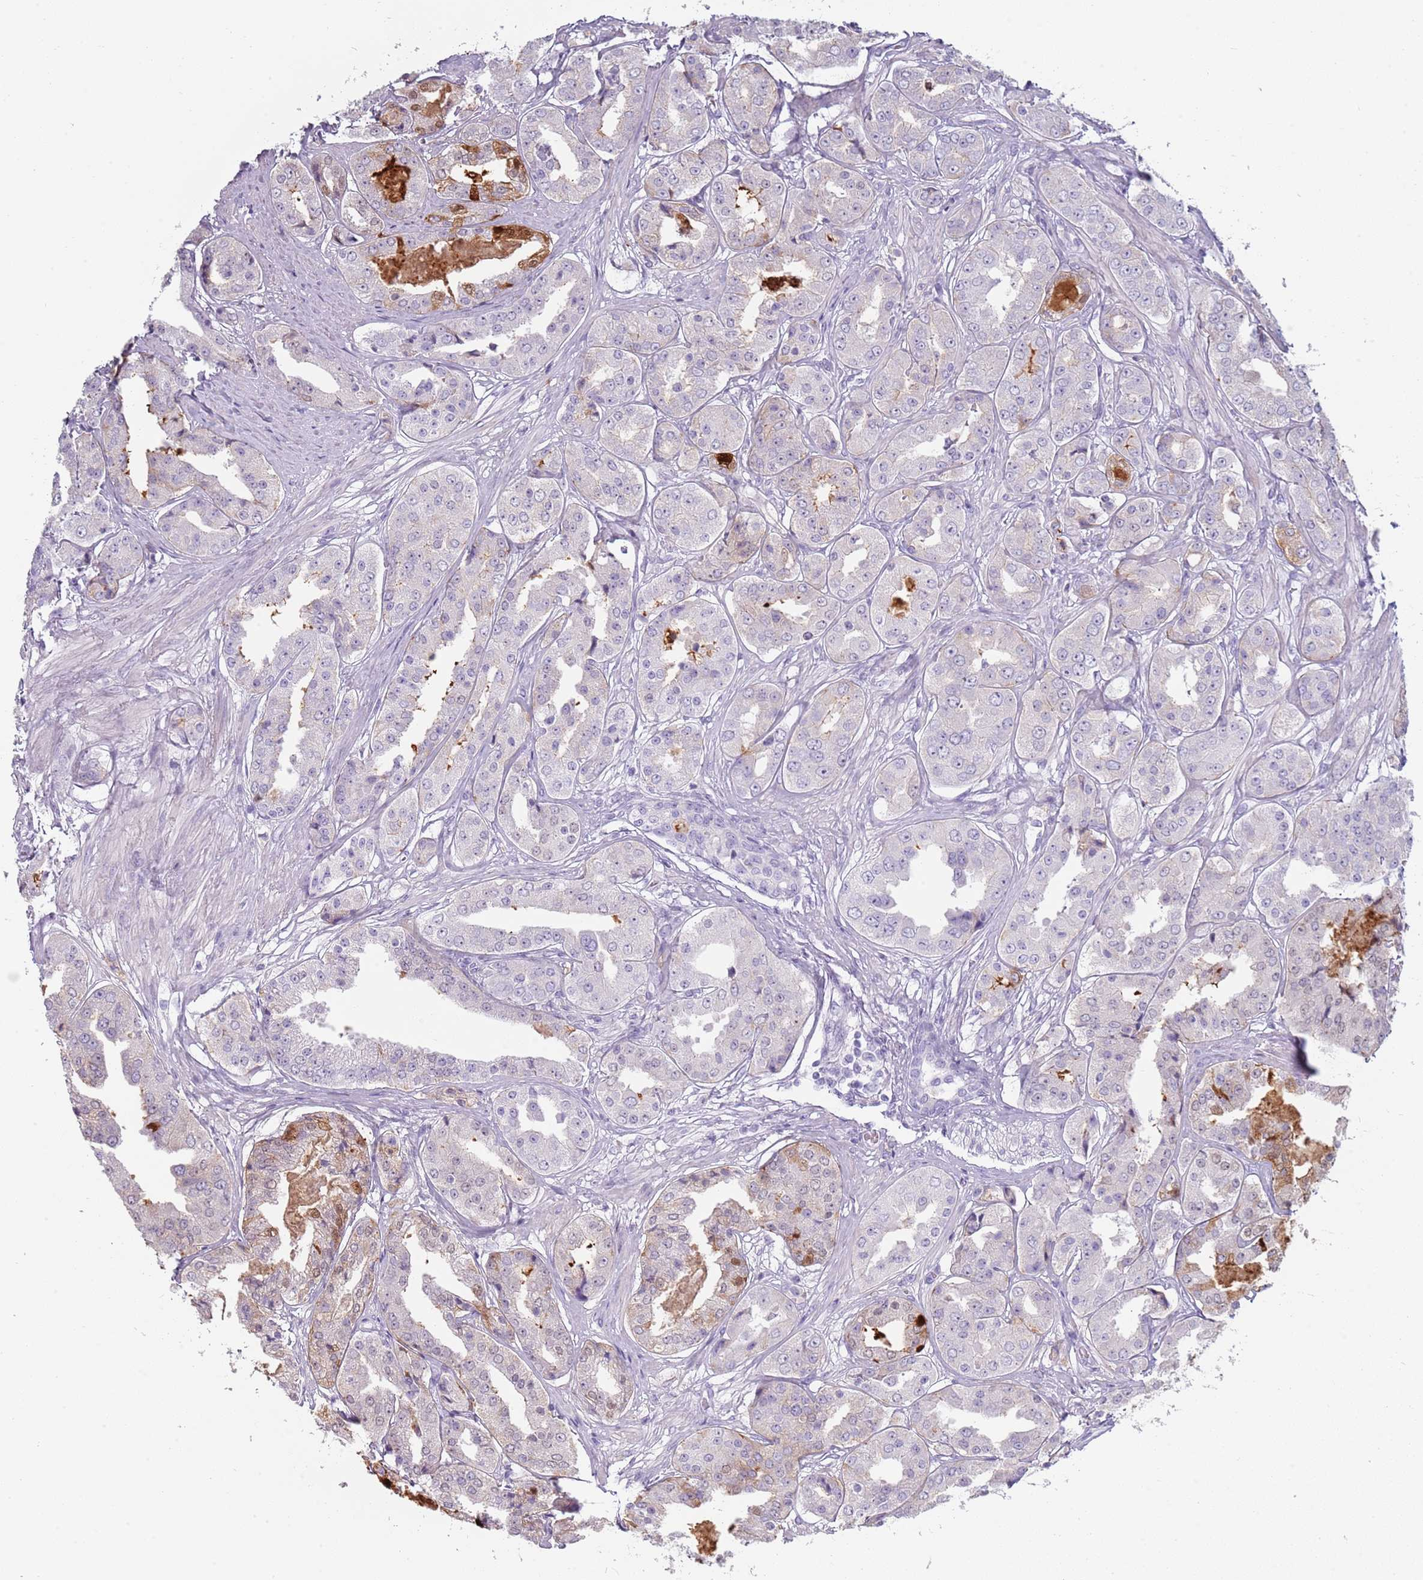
{"staining": {"intensity": "moderate", "quantity": "<25%", "location": "cytoplasmic/membranous"}, "tissue": "prostate cancer", "cell_type": "Tumor cells", "image_type": "cancer", "snomed": [{"axis": "morphology", "description": "Adenocarcinoma, High grade"}, {"axis": "topography", "description": "Prostate"}], "caption": "Prostate high-grade adenocarcinoma stained with a protein marker exhibits moderate staining in tumor cells.", "gene": "COLEC12", "patient": {"sex": "male", "age": 63}}